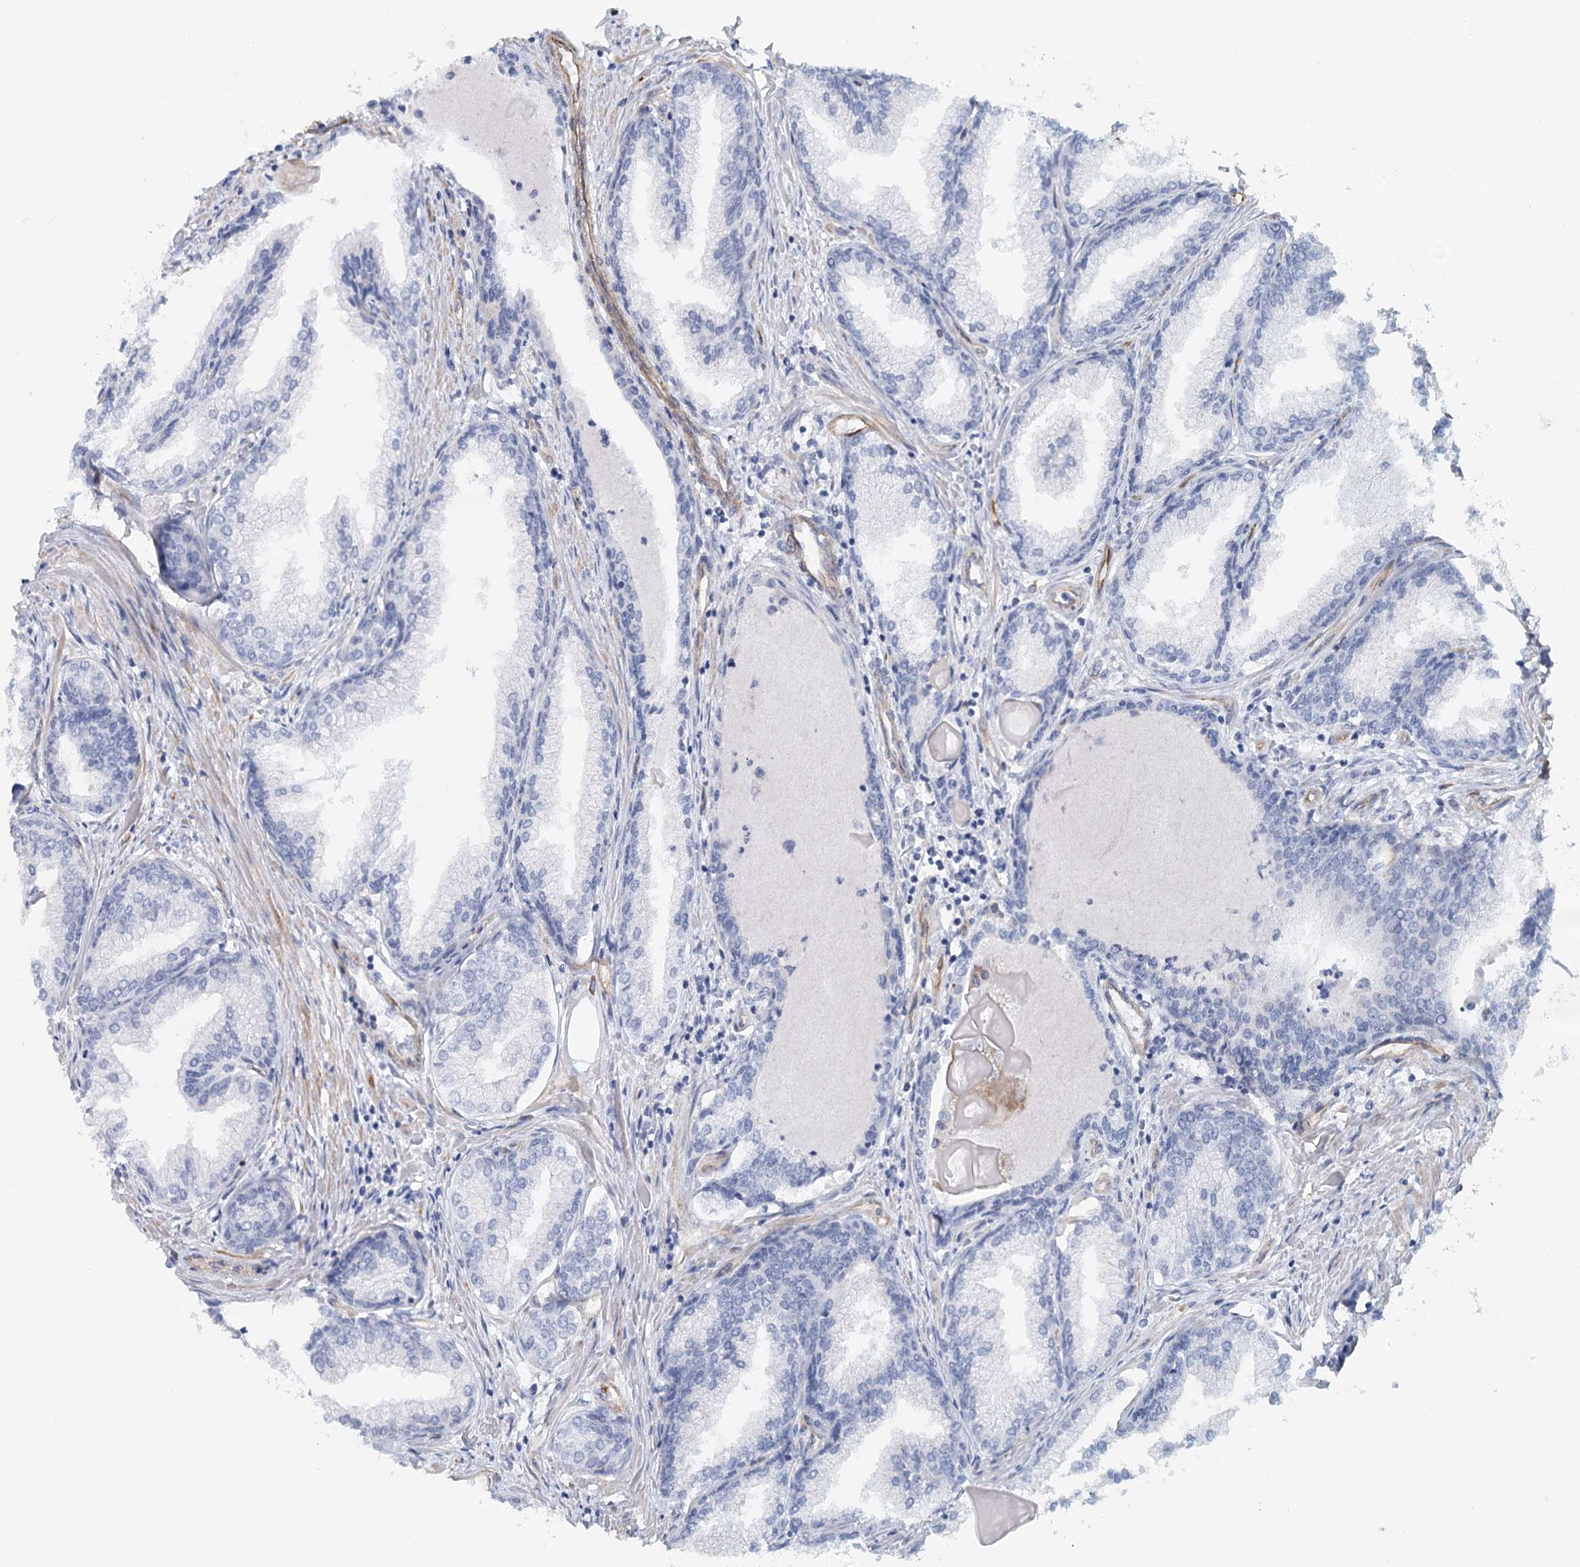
{"staining": {"intensity": "negative", "quantity": "none", "location": "none"}, "tissue": "prostate cancer", "cell_type": "Tumor cells", "image_type": "cancer", "snomed": [{"axis": "morphology", "description": "Adenocarcinoma, High grade"}, {"axis": "topography", "description": "Prostate"}], "caption": "Immunohistochemical staining of human prostate cancer (adenocarcinoma (high-grade)) shows no significant positivity in tumor cells. (DAB (3,3'-diaminobenzidine) immunohistochemistry, high magnification).", "gene": "SYNPO", "patient": {"sex": "male", "age": 68}}